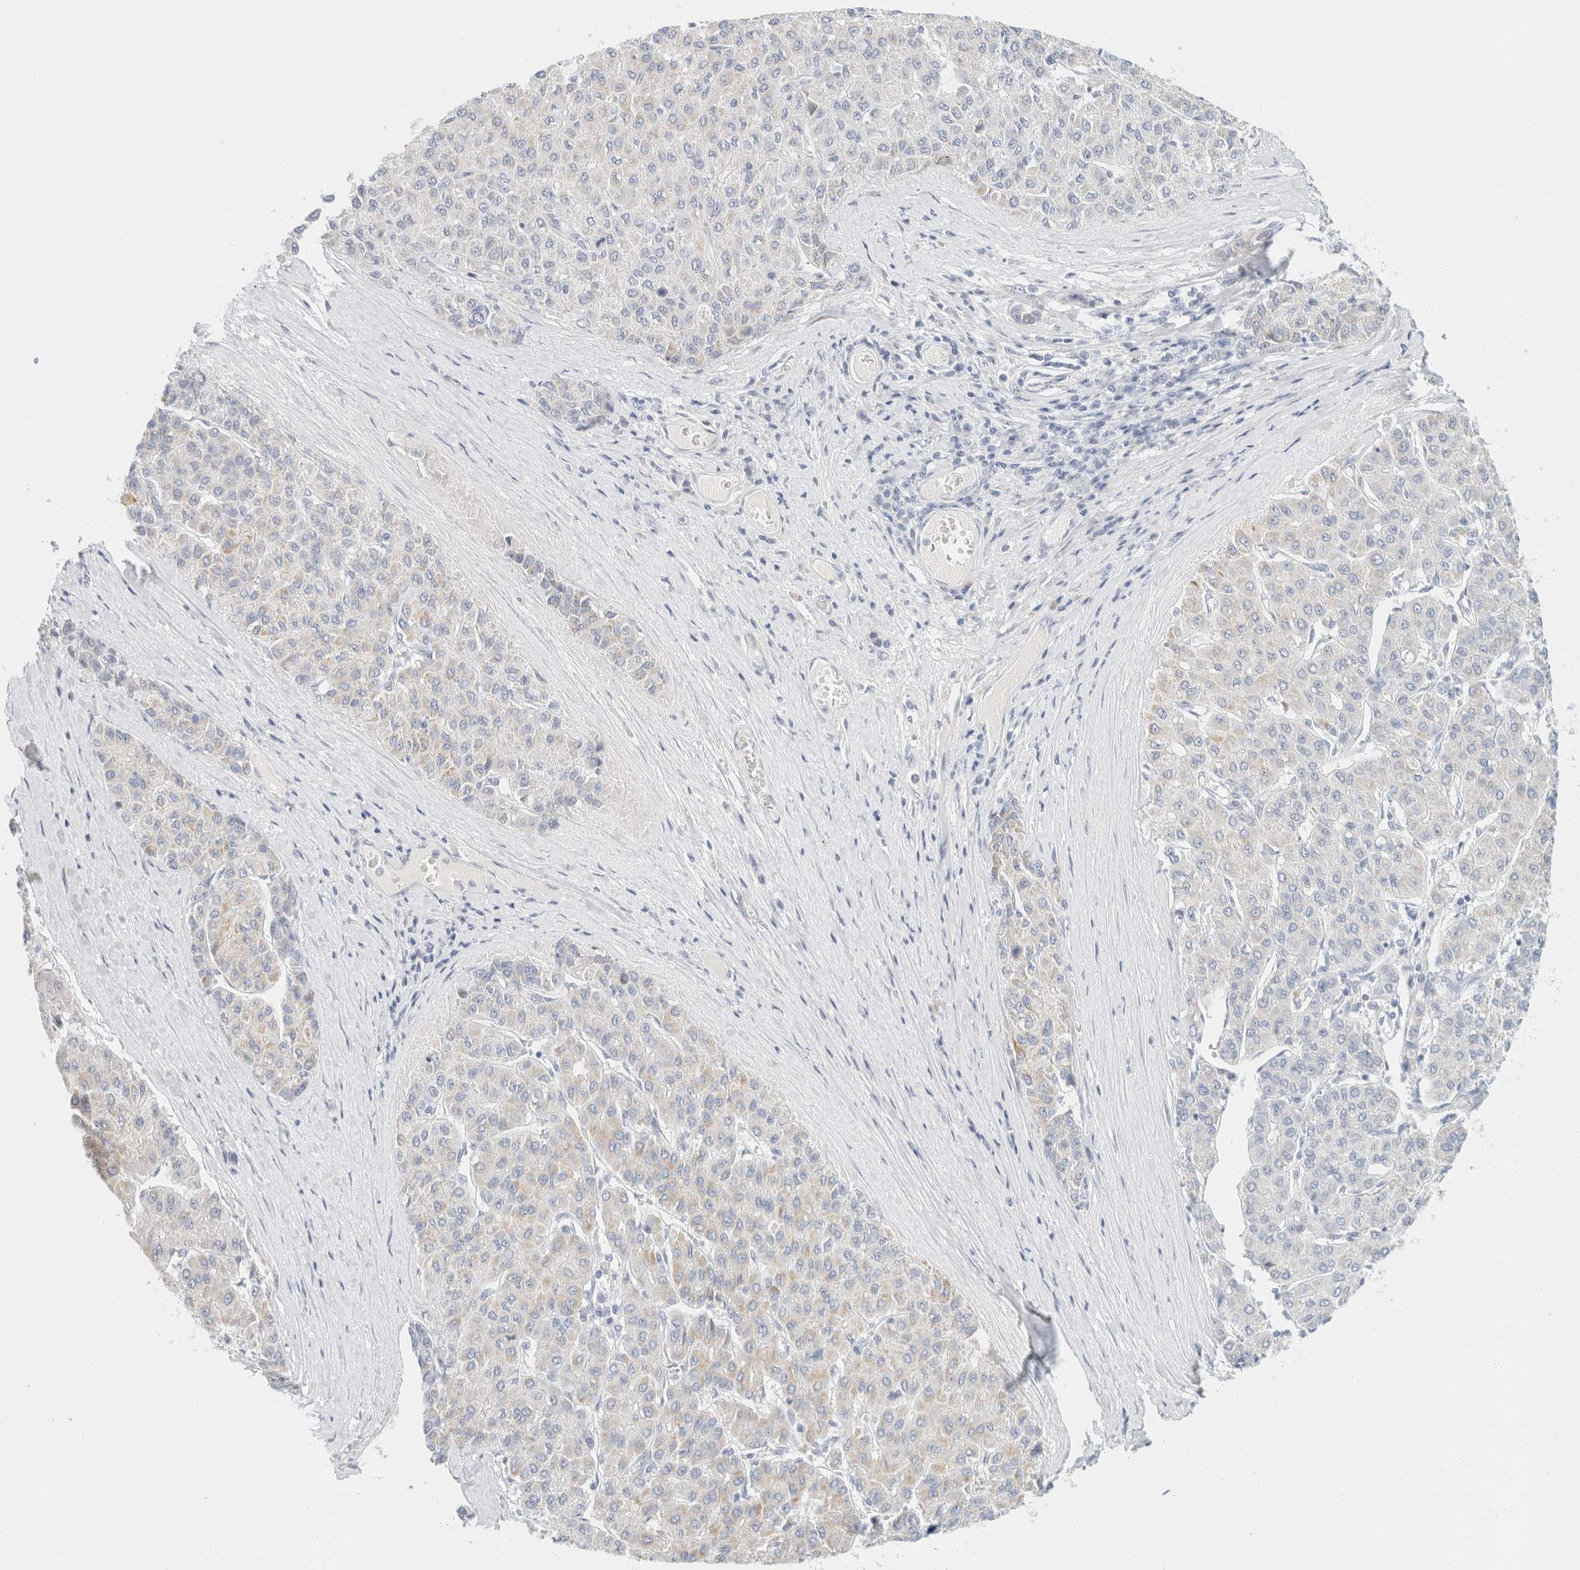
{"staining": {"intensity": "weak", "quantity": "25%-75%", "location": "cytoplasmic/membranous"}, "tissue": "liver cancer", "cell_type": "Tumor cells", "image_type": "cancer", "snomed": [{"axis": "morphology", "description": "Carcinoma, Hepatocellular, NOS"}, {"axis": "topography", "description": "Liver"}], "caption": "Weak cytoplasmic/membranous expression for a protein is appreciated in about 25%-75% of tumor cells of liver cancer (hepatocellular carcinoma) using immunohistochemistry (IHC).", "gene": "KRT20", "patient": {"sex": "male", "age": 65}}